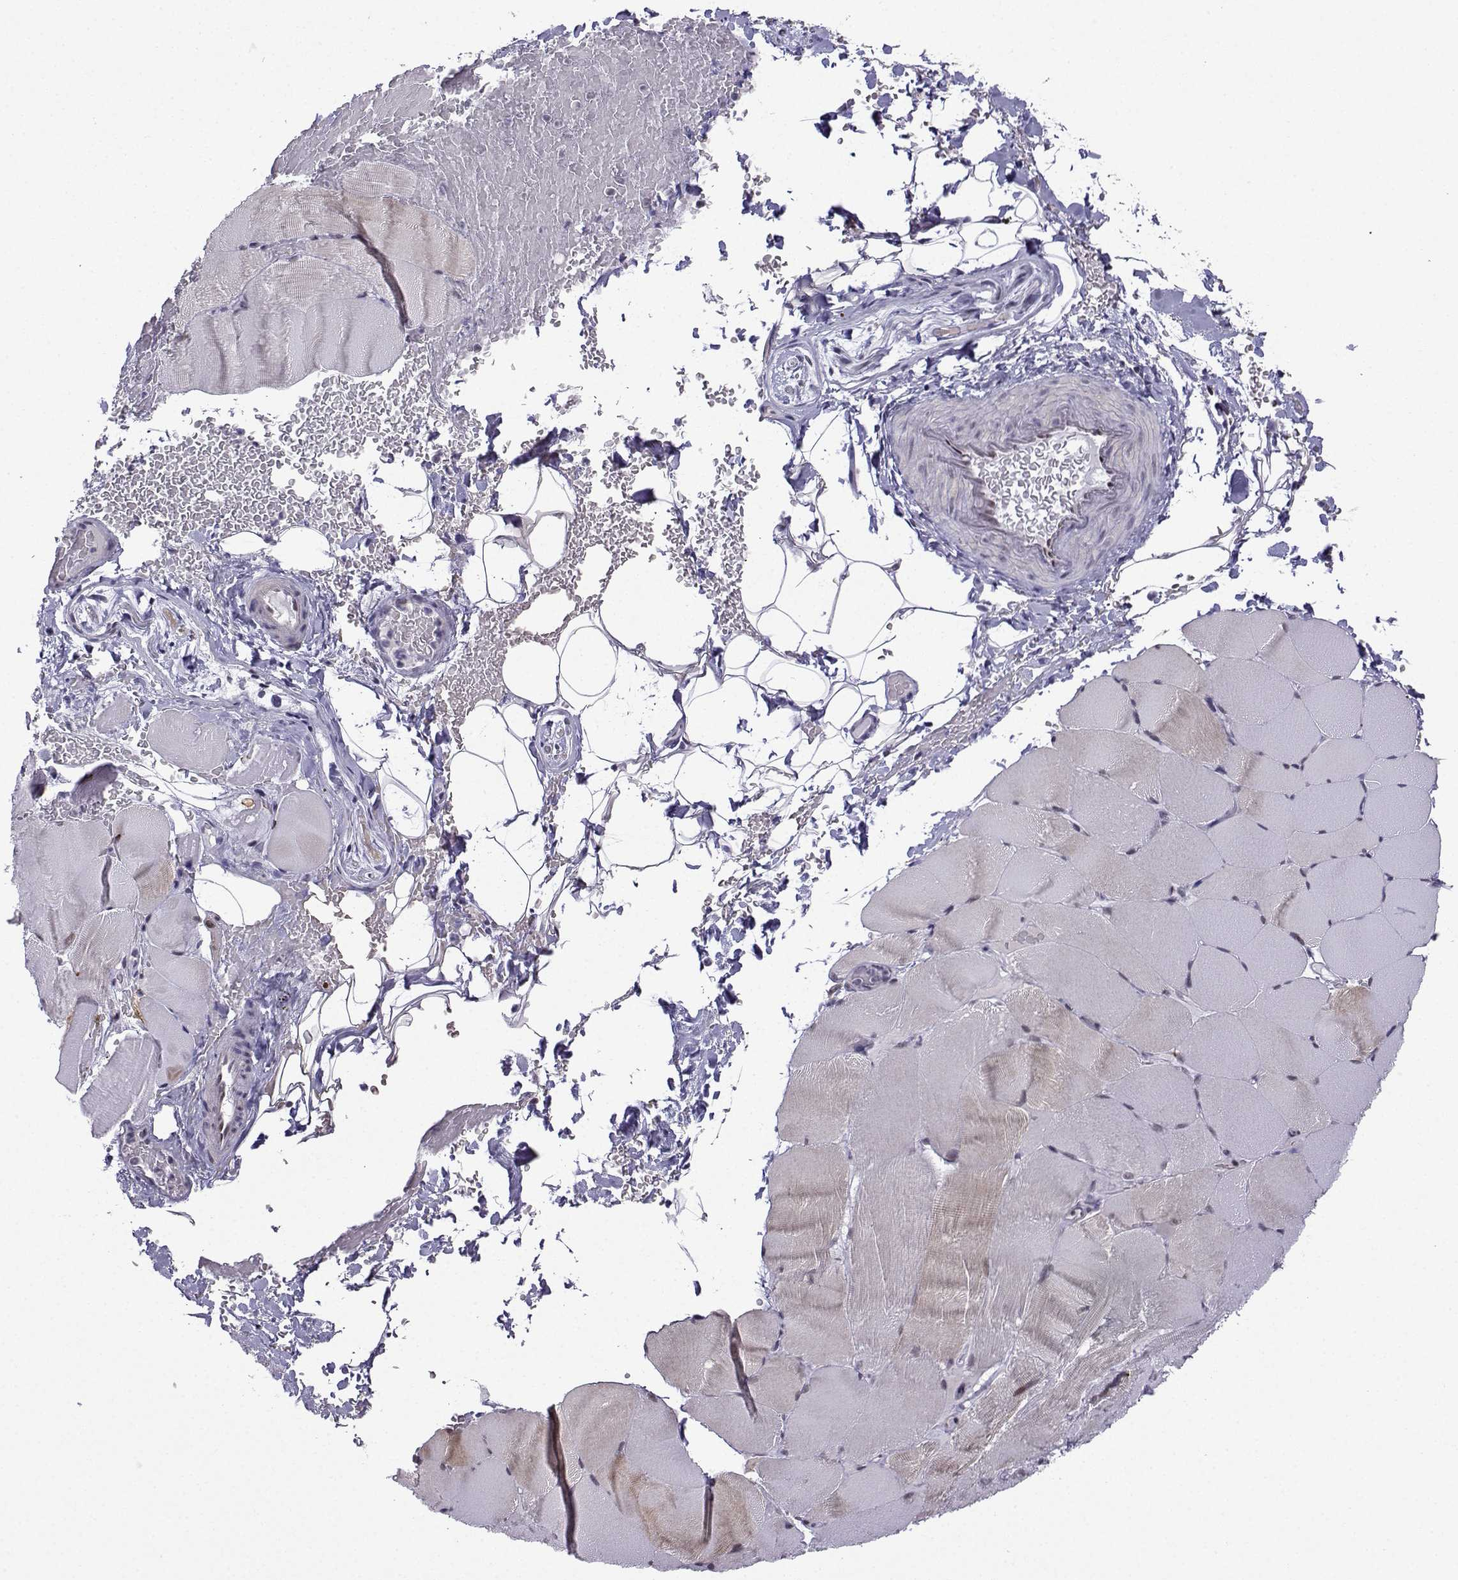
{"staining": {"intensity": "moderate", "quantity": "<25%", "location": "cytoplasmic/membranous,nuclear"}, "tissue": "skeletal muscle", "cell_type": "Myocytes", "image_type": "normal", "snomed": [{"axis": "morphology", "description": "Normal tissue, NOS"}, {"axis": "topography", "description": "Skeletal muscle"}], "caption": "Immunohistochemical staining of benign human skeletal muscle demonstrates <25% levels of moderate cytoplasmic/membranous,nuclear protein staining in about <25% of myocytes. The protein of interest is shown in brown color, while the nuclei are stained blue.", "gene": "FGF3", "patient": {"sex": "female", "age": 37}}